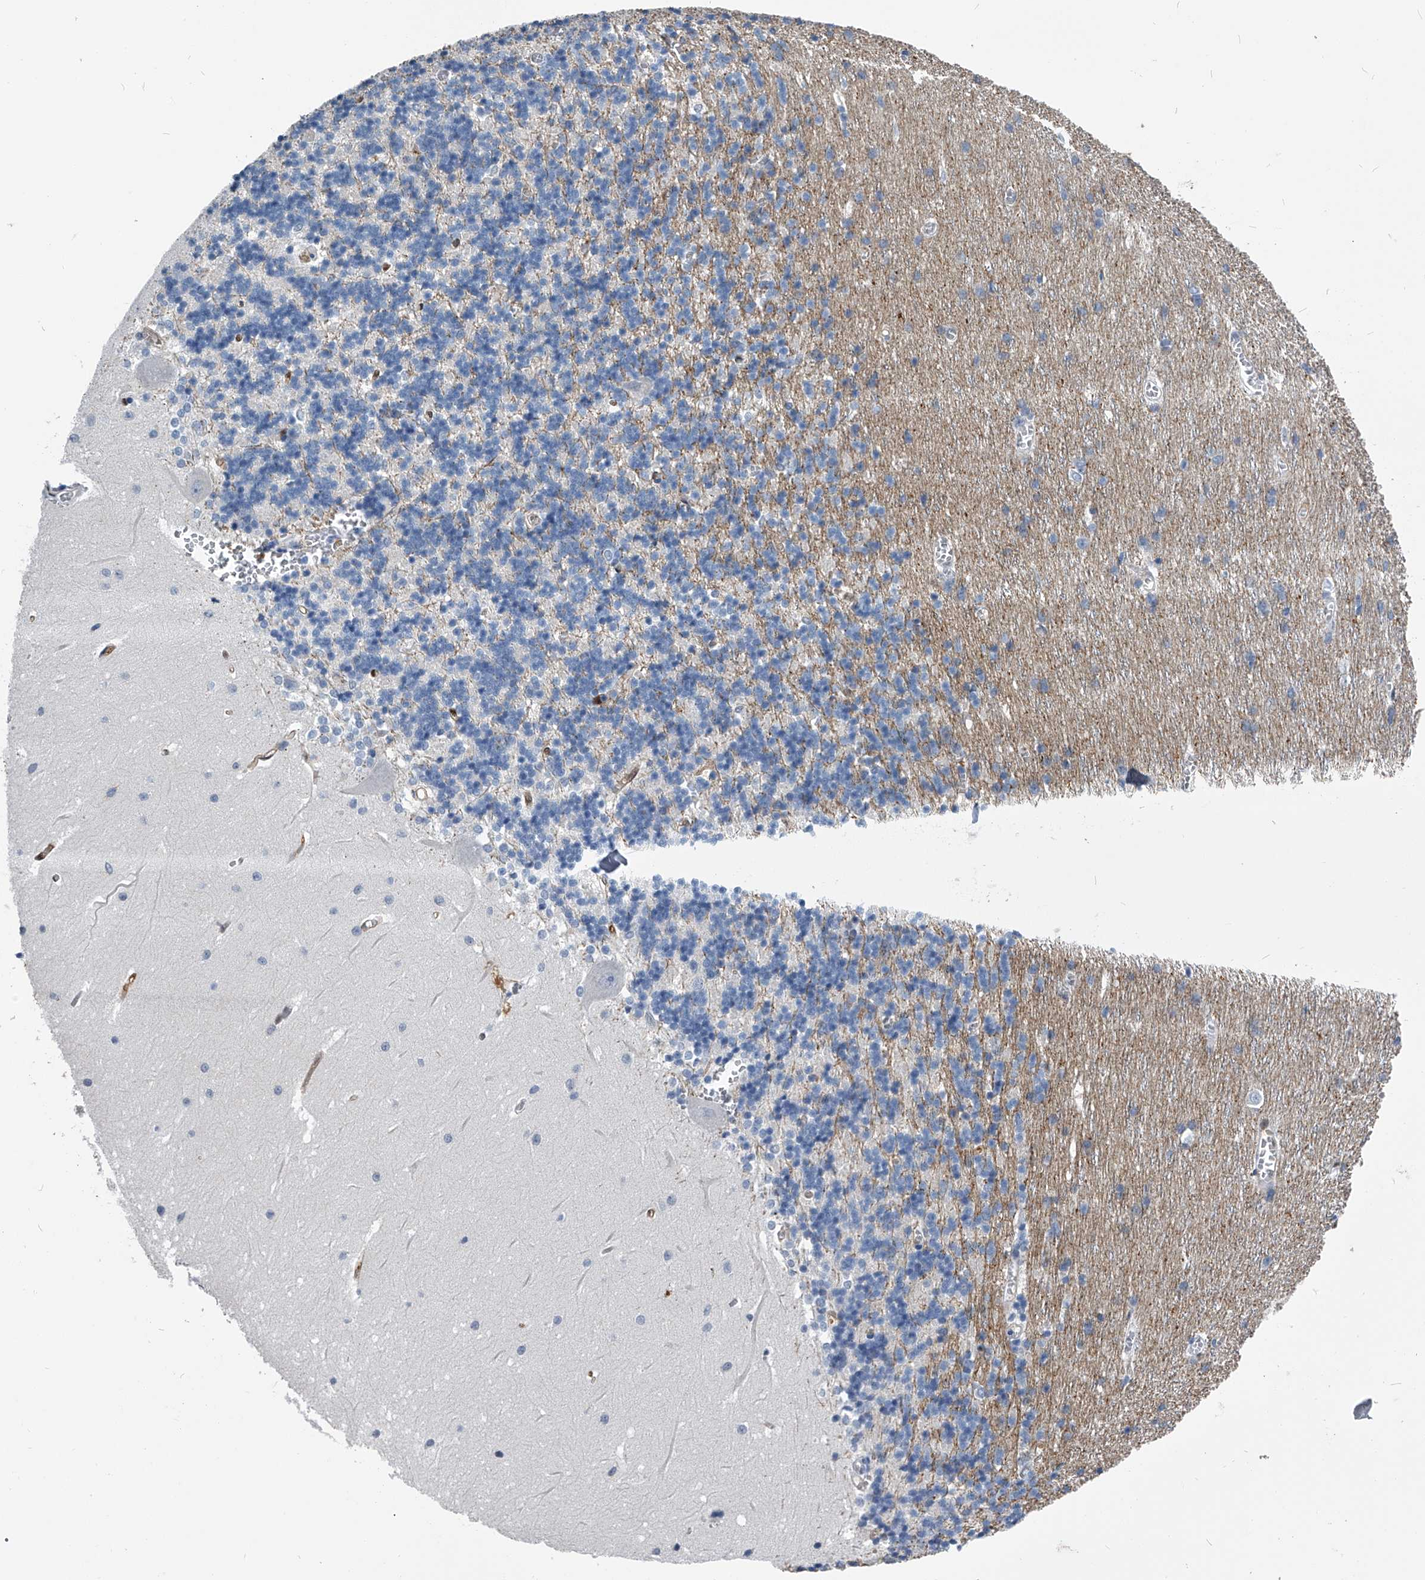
{"staining": {"intensity": "weak", "quantity": "<25%", "location": "cytoplasmic/membranous"}, "tissue": "cerebellum", "cell_type": "Cells in granular layer", "image_type": "normal", "snomed": [{"axis": "morphology", "description": "Normal tissue, NOS"}, {"axis": "topography", "description": "Cerebellum"}], "caption": "DAB (3,3'-diaminobenzidine) immunohistochemical staining of unremarkable cerebellum shows no significant expression in cells in granular layer.", "gene": "PDXK", "patient": {"sex": "male", "age": 37}}